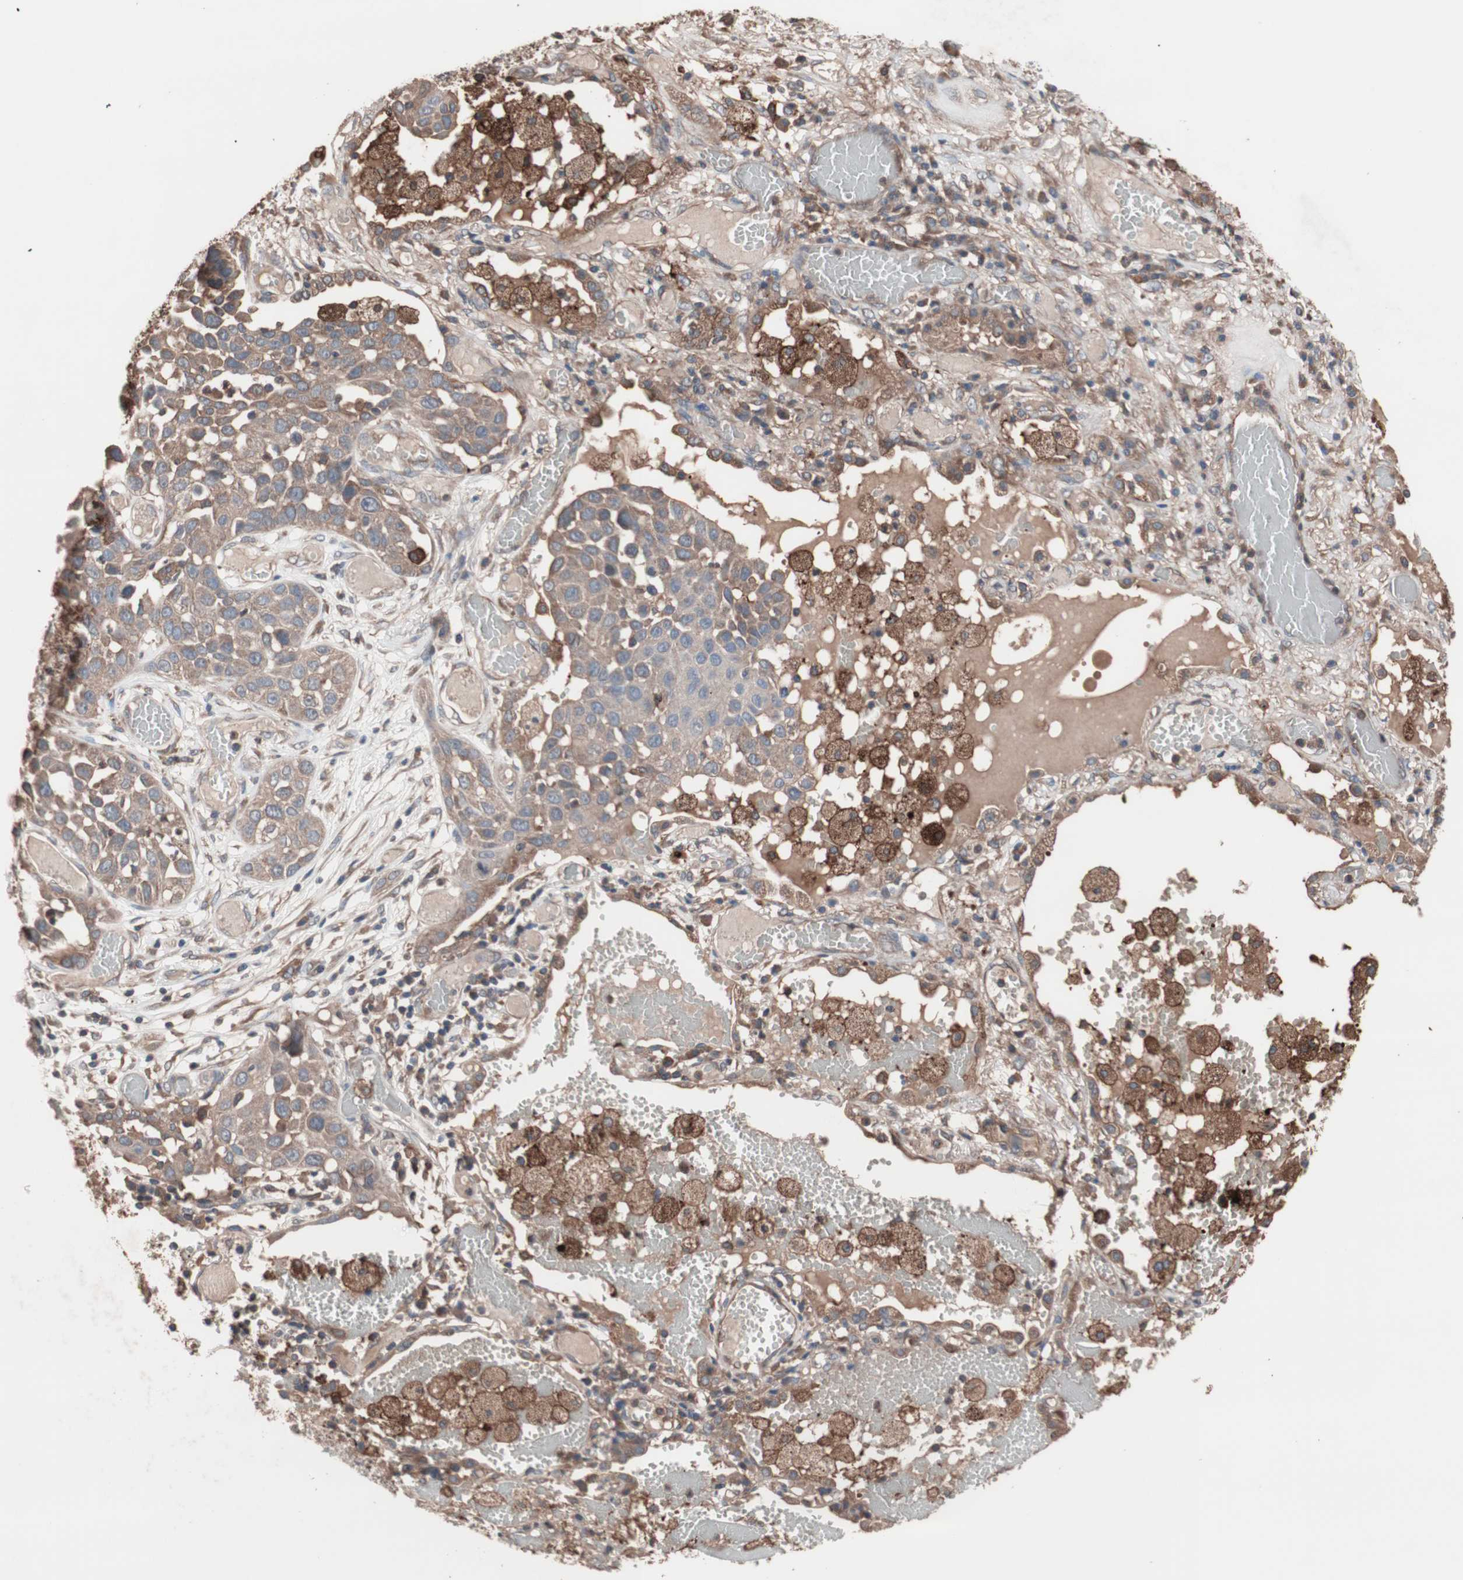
{"staining": {"intensity": "weak", "quantity": ">75%", "location": "cytoplasmic/membranous"}, "tissue": "lung cancer", "cell_type": "Tumor cells", "image_type": "cancer", "snomed": [{"axis": "morphology", "description": "Squamous cell carcinoma, NOS"}, {"axis": "topography", "description": "Lung"}], "caption": "A brown stain shows weak cytoplasmic/membranous staining of a protein in lung cancer (squamous cell carcinoma) tumor cells.", "gene": "ATG7", "patient": {"sex": "male", "age": 71}}